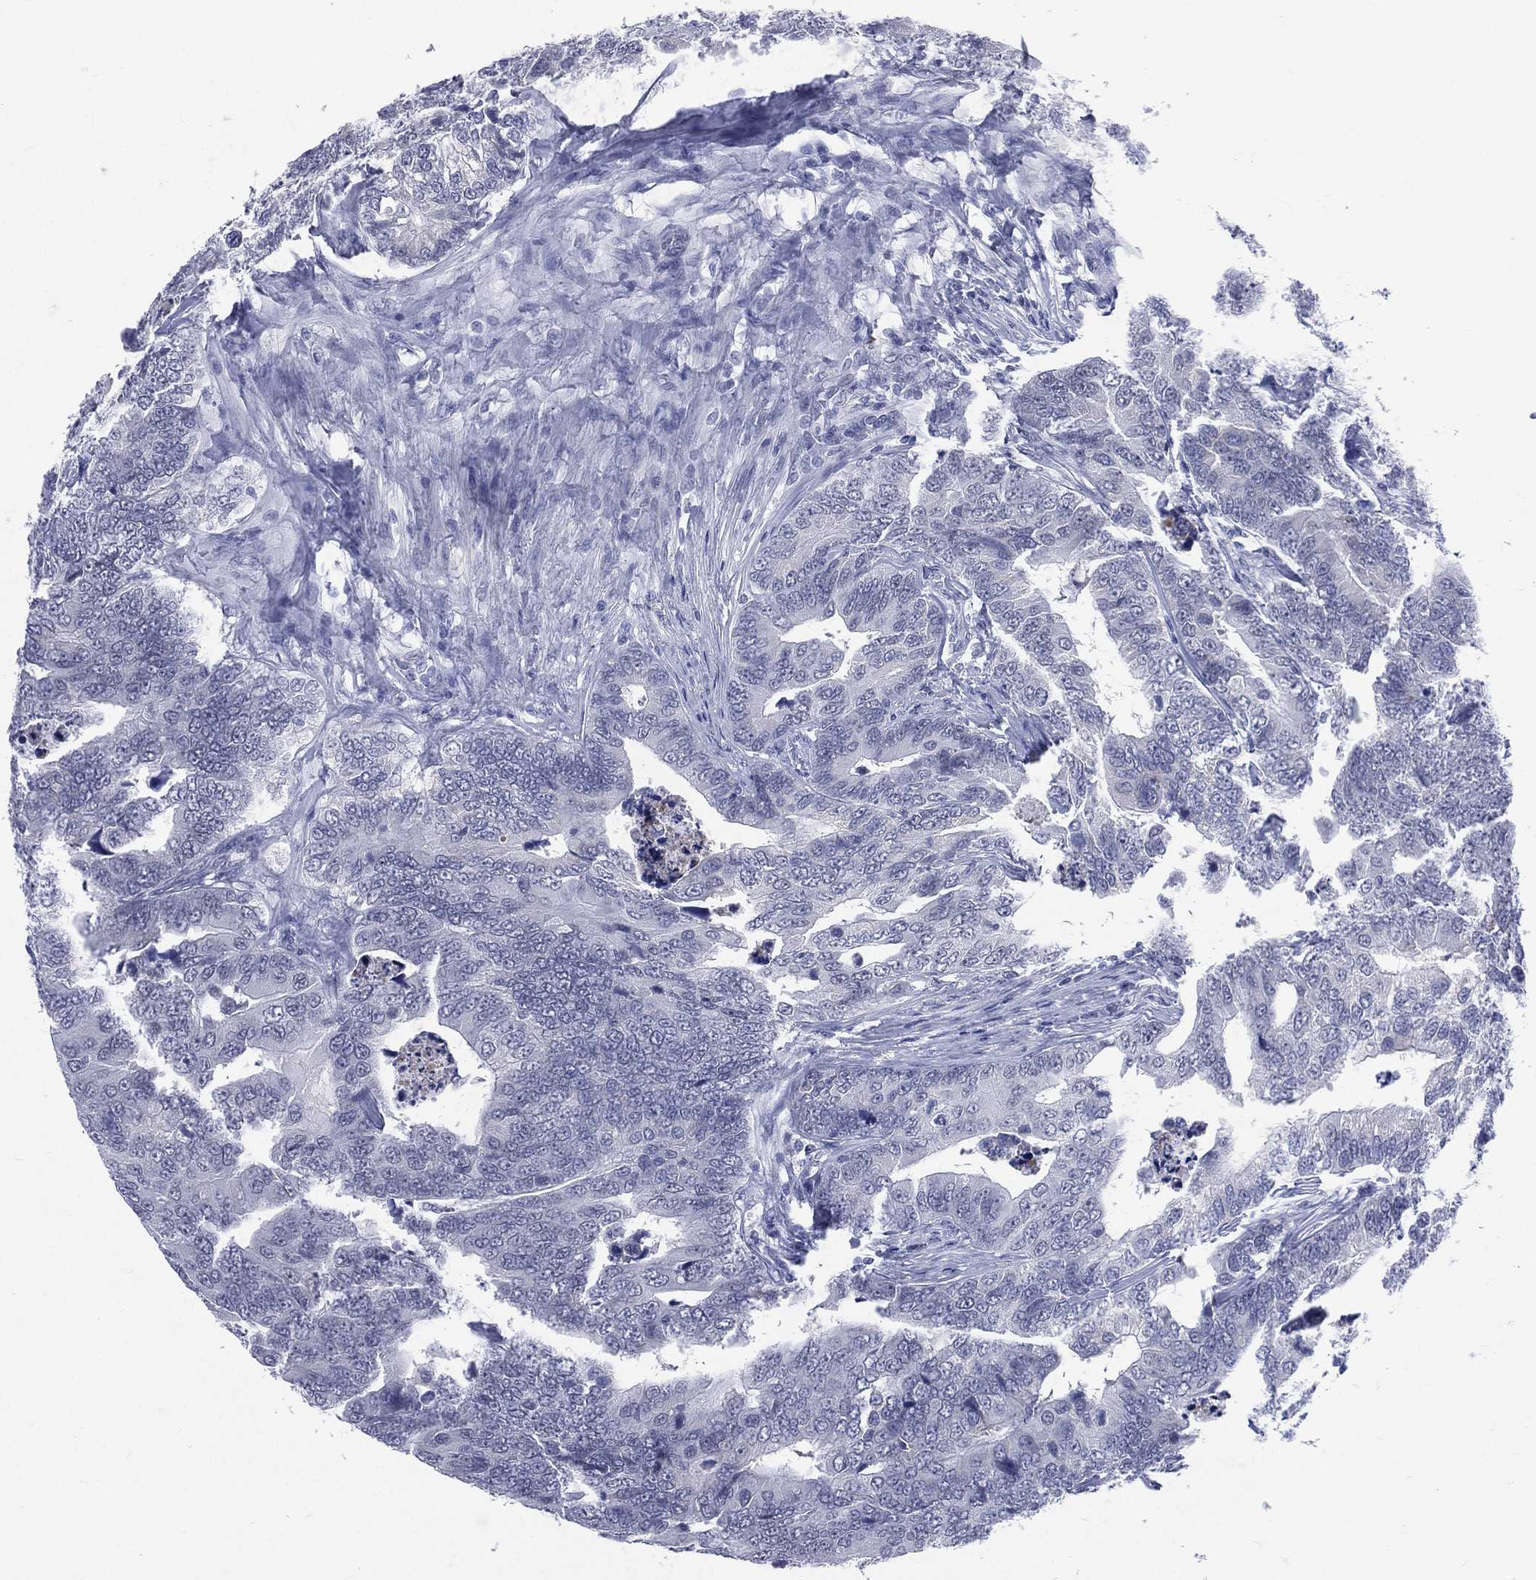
{"staining": {"intensity": "negative", "quantity": "none", "location": "none"}, "tissue": "colorectal cancer", "cell_type": "Tumor cells", "image_type": "cancer", "snomed": [{"axis": "morphology", "description": "Adenocarcinoma, NOS"}, {"axis": "topography", "description": "Colon"}], "caption": "Colorectal cancer was stained to show a protein in brown. There is no significant positivity in tumor cells.", "gene": "MLLT10", "patient": {"sex": "female", "age": 72}}